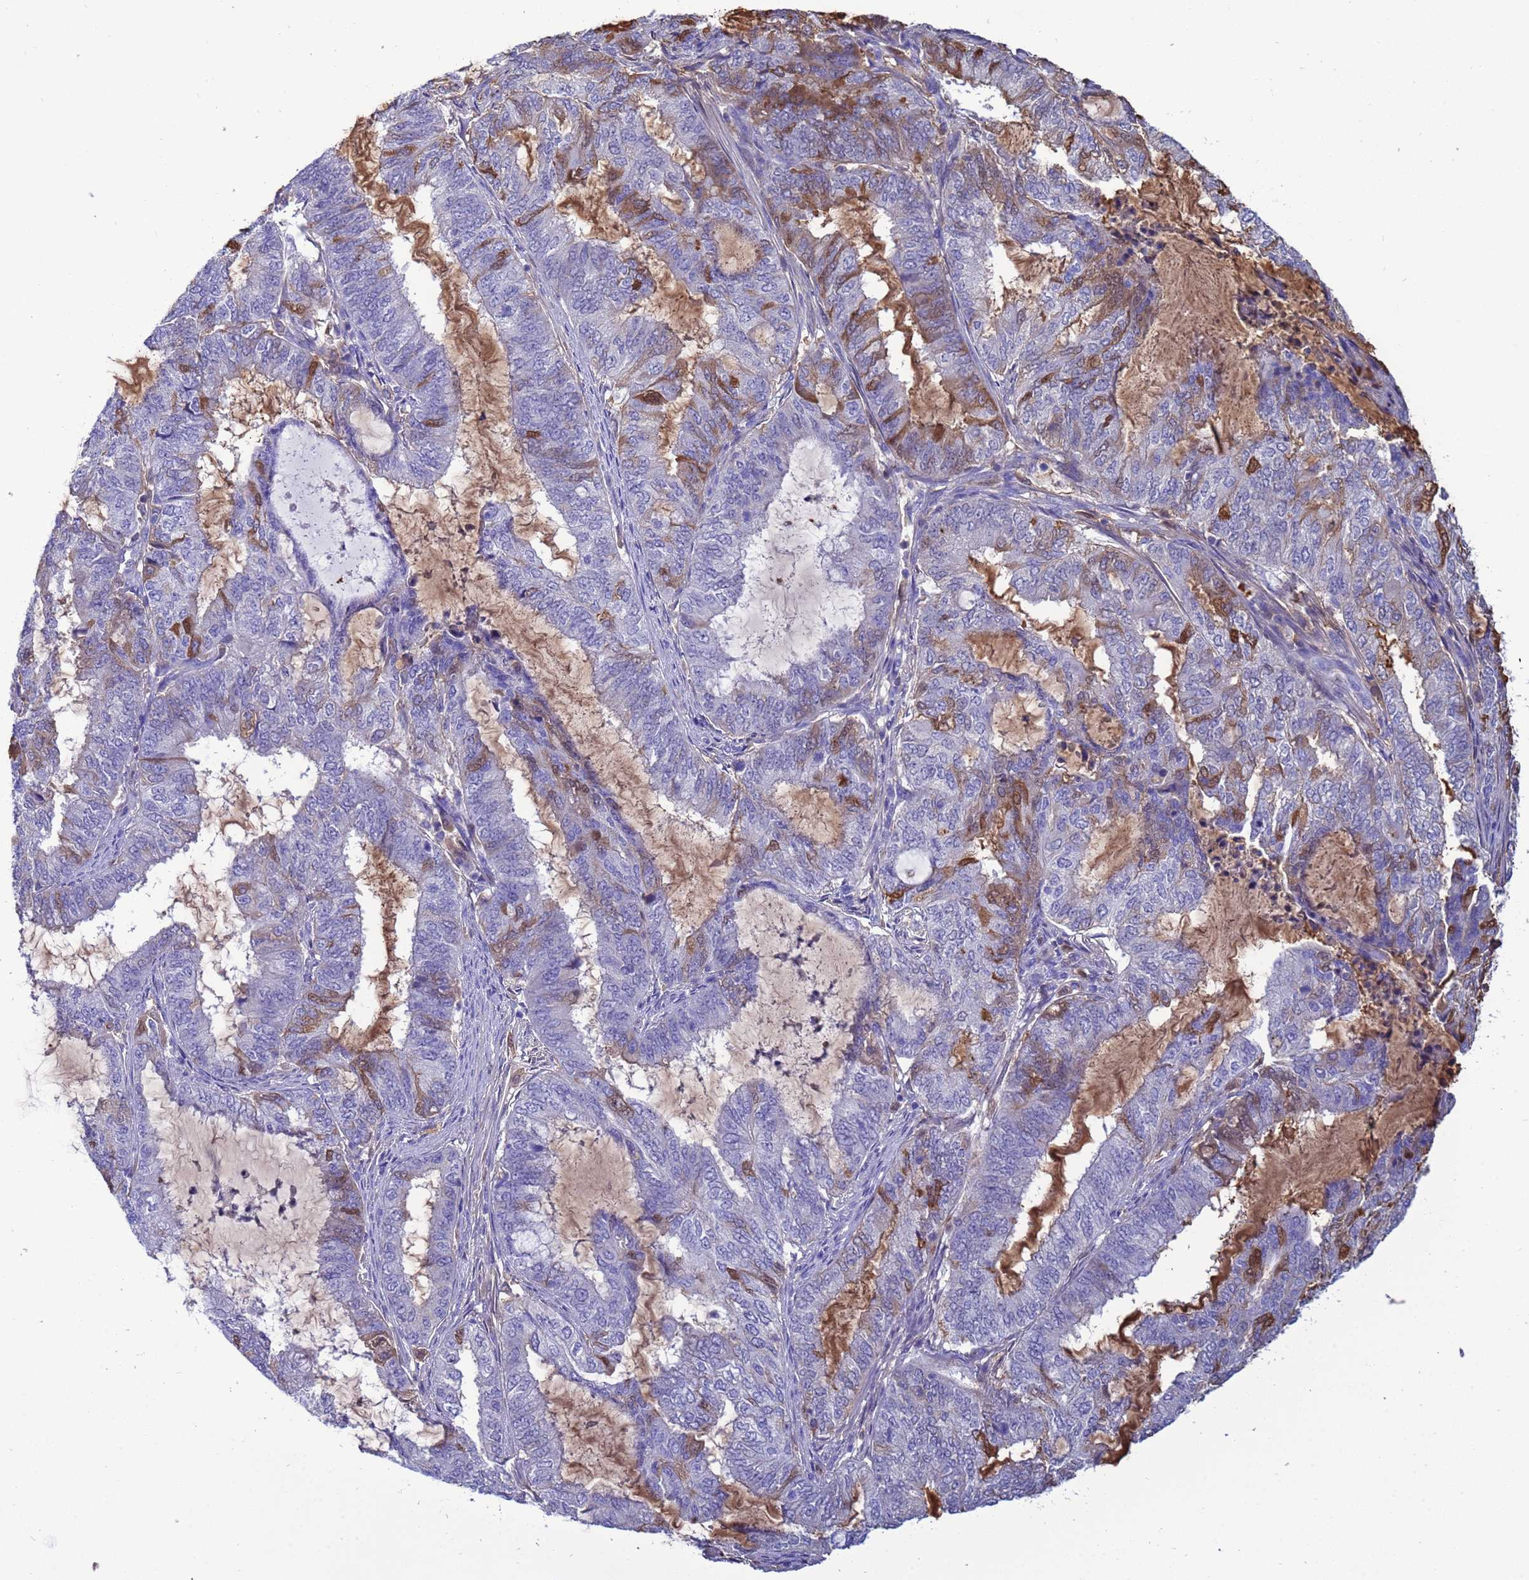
{"staining": {"intensity": "moderate", "quantity": "<25%", "location": "cytoplasmic/membranous,nuclear"}, "tissue": "endometrial cancer", "cell_type": "Tumor cells", "image_type": "cancer", "snomed": [{"axis": "morphology", "description": "Adenocarcinoma, NOS"}, {"axis": "topography", "description": "Endometrium"}], "caption": "Human adenocarcinoma (endometrial) stained for a protein (brown) shows moderate cytoplasmic/membranous and nuclear positive expression in approximately <25% of tumor cells.", "gene": "H1-7", "patient": {"sex": "female", "age": 51}}